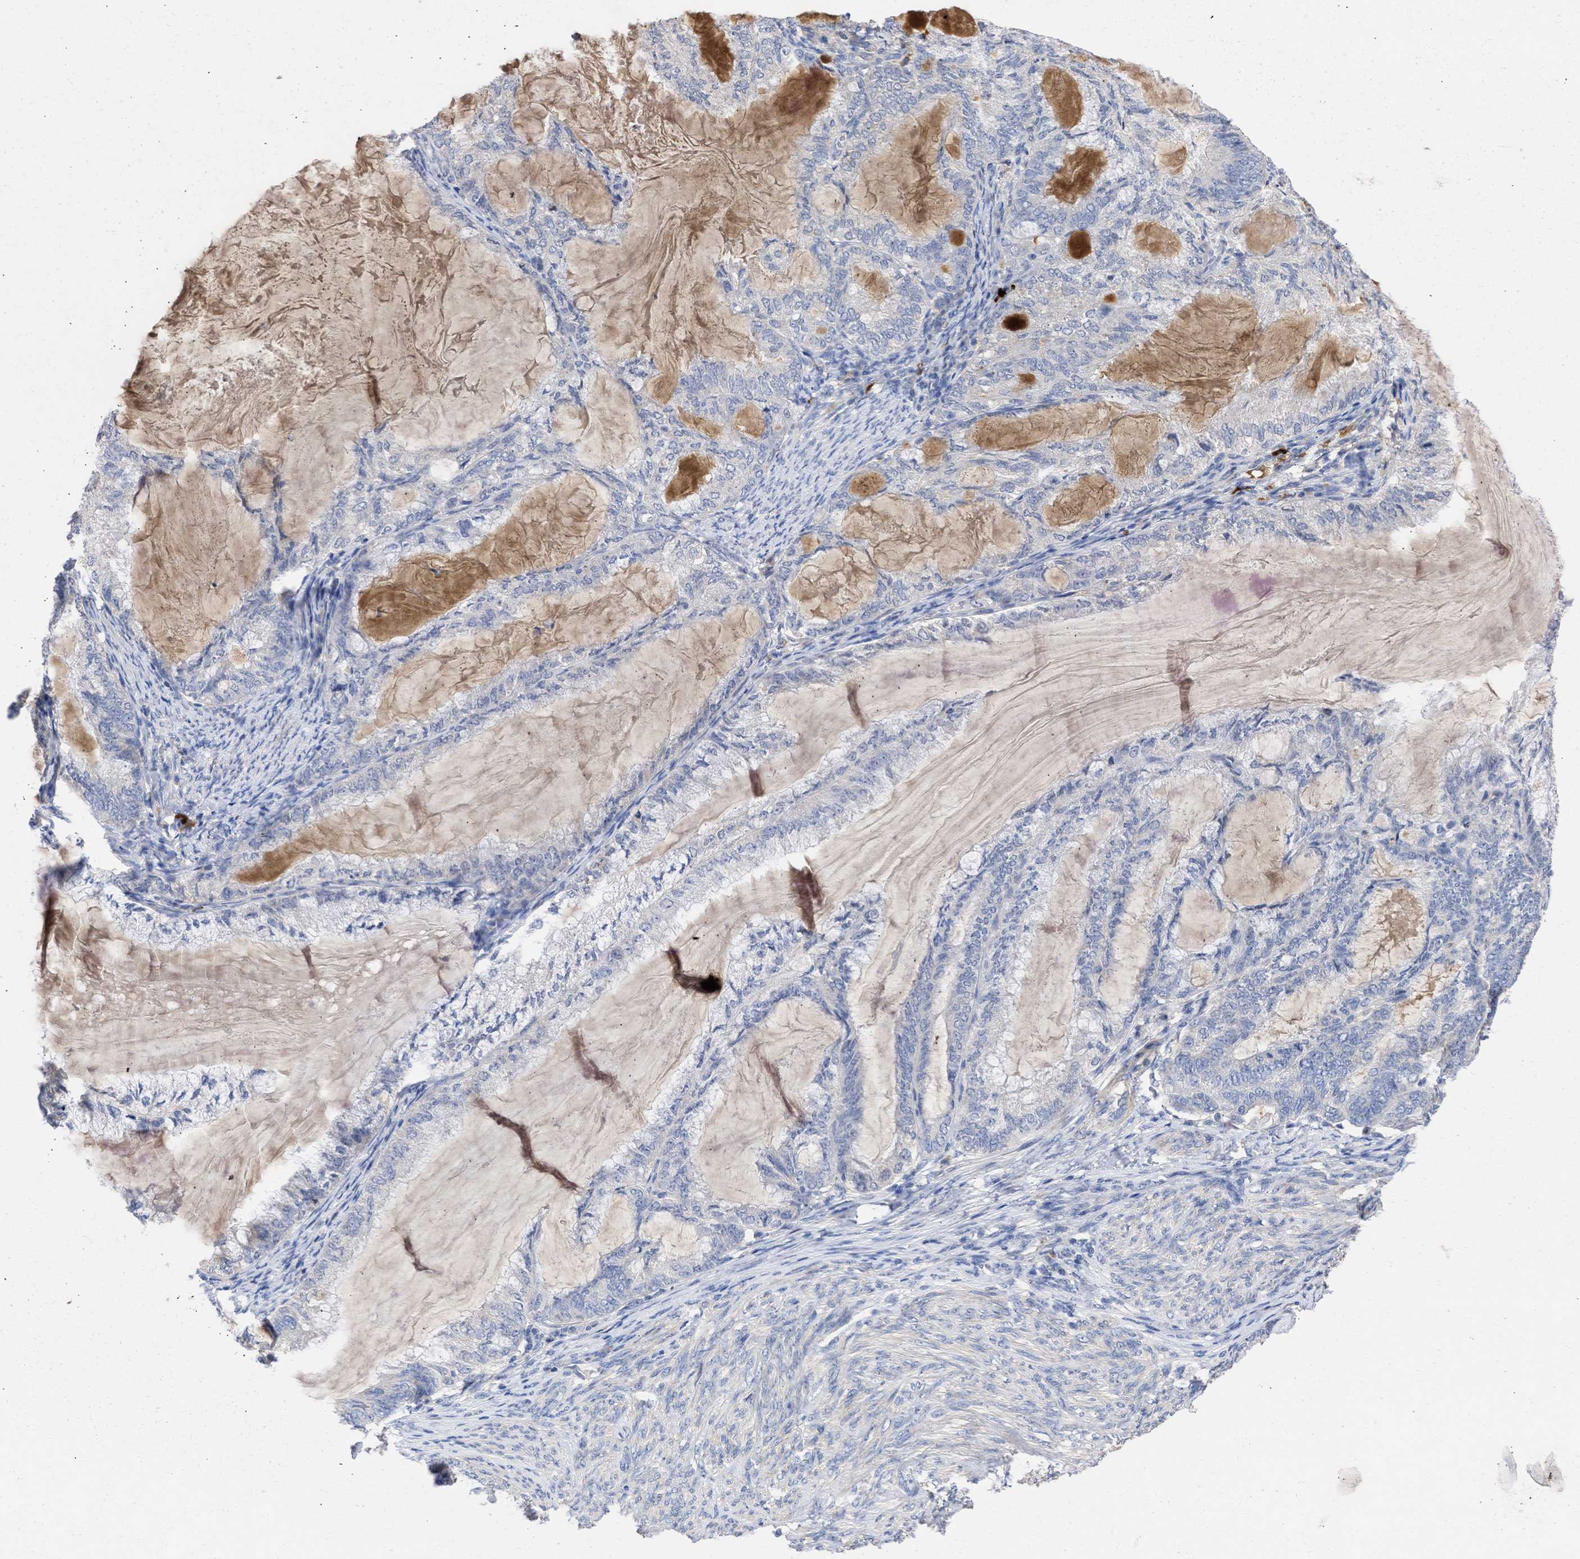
{"staining": {"intensity": "negative", "quantity": "none", "location": "none"}, "tissue": "endometrial cancer", "cell_type": "Tumor cells", "image_type": "cancer", "snomed": [{"axis": "morphology", "description": "Adenocarcinoma, NOS"}, {"axis": "topography", "description": "Endometrium"}], "caption": "This histopathology image is of endometrial cancer stained with immunohistochemistry (IHC) to label a protein in brown with the nuclei are counter-stained blue. There is no staining in tumor cells.", "gene": "ARHGEF4", "patient": {"sex": "female", "age": 86}}